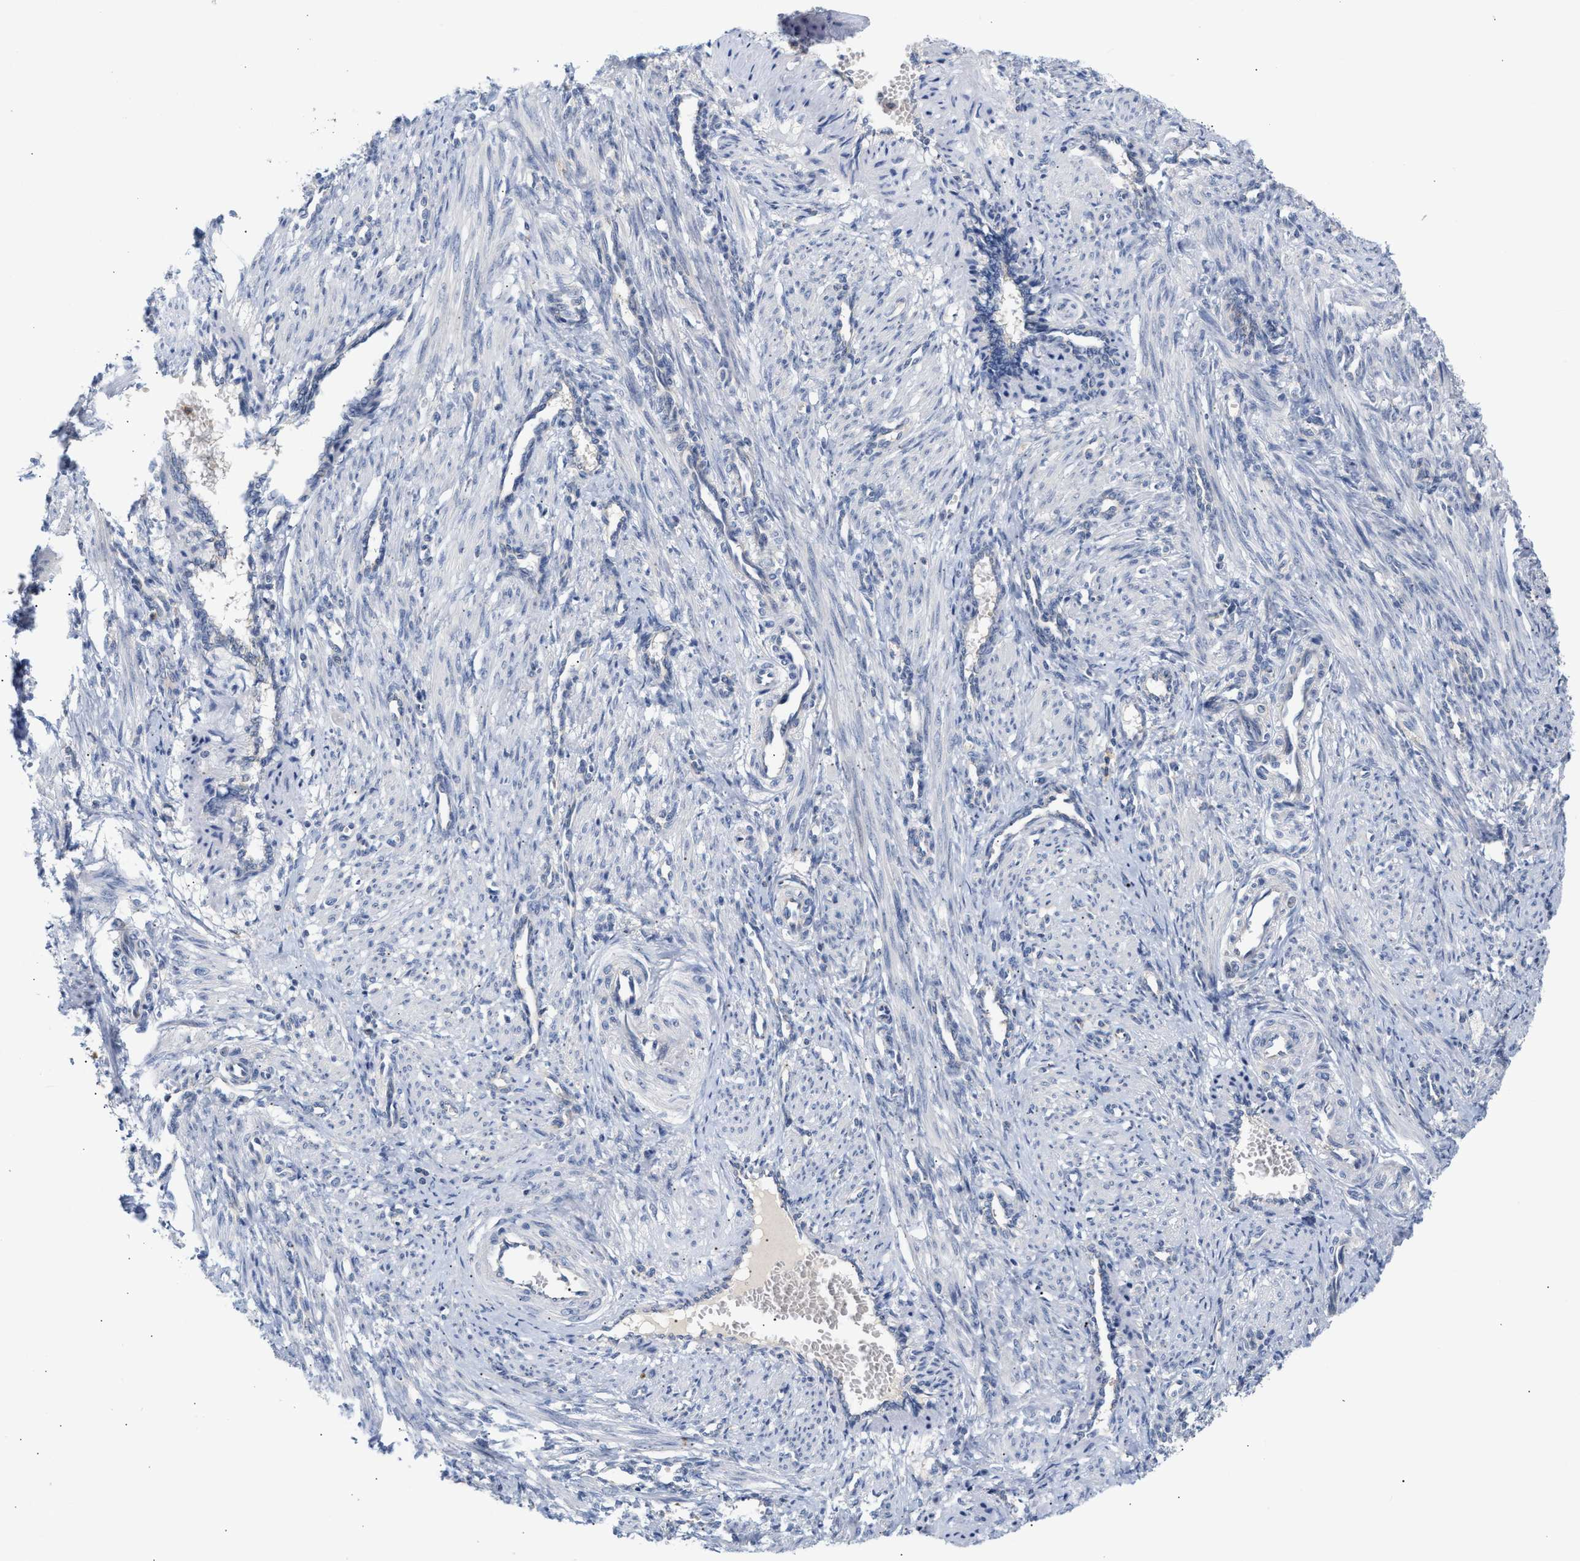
{"staining": {"intensity": "negative", "quantity": "none", "location": "none"}, "tissue": "smooth muscle", "cell_type": "Smooth muscle cells", "image_type": "normal", "snomed": [{"axis": "morphology", "description": "Normal tissue, NOS"}, {"axis": "topography", "description": "Endometrium"}], "caption": "A high-resolution image shows IHC staining of unremarkable smooth muscle, which reveals no significant positivity in smooth muscle cells. (DAB immunohistochemistry (IHC), high magnification).", "gene": "TRIM50", "patient": {"sex": "female", "age": 33}}